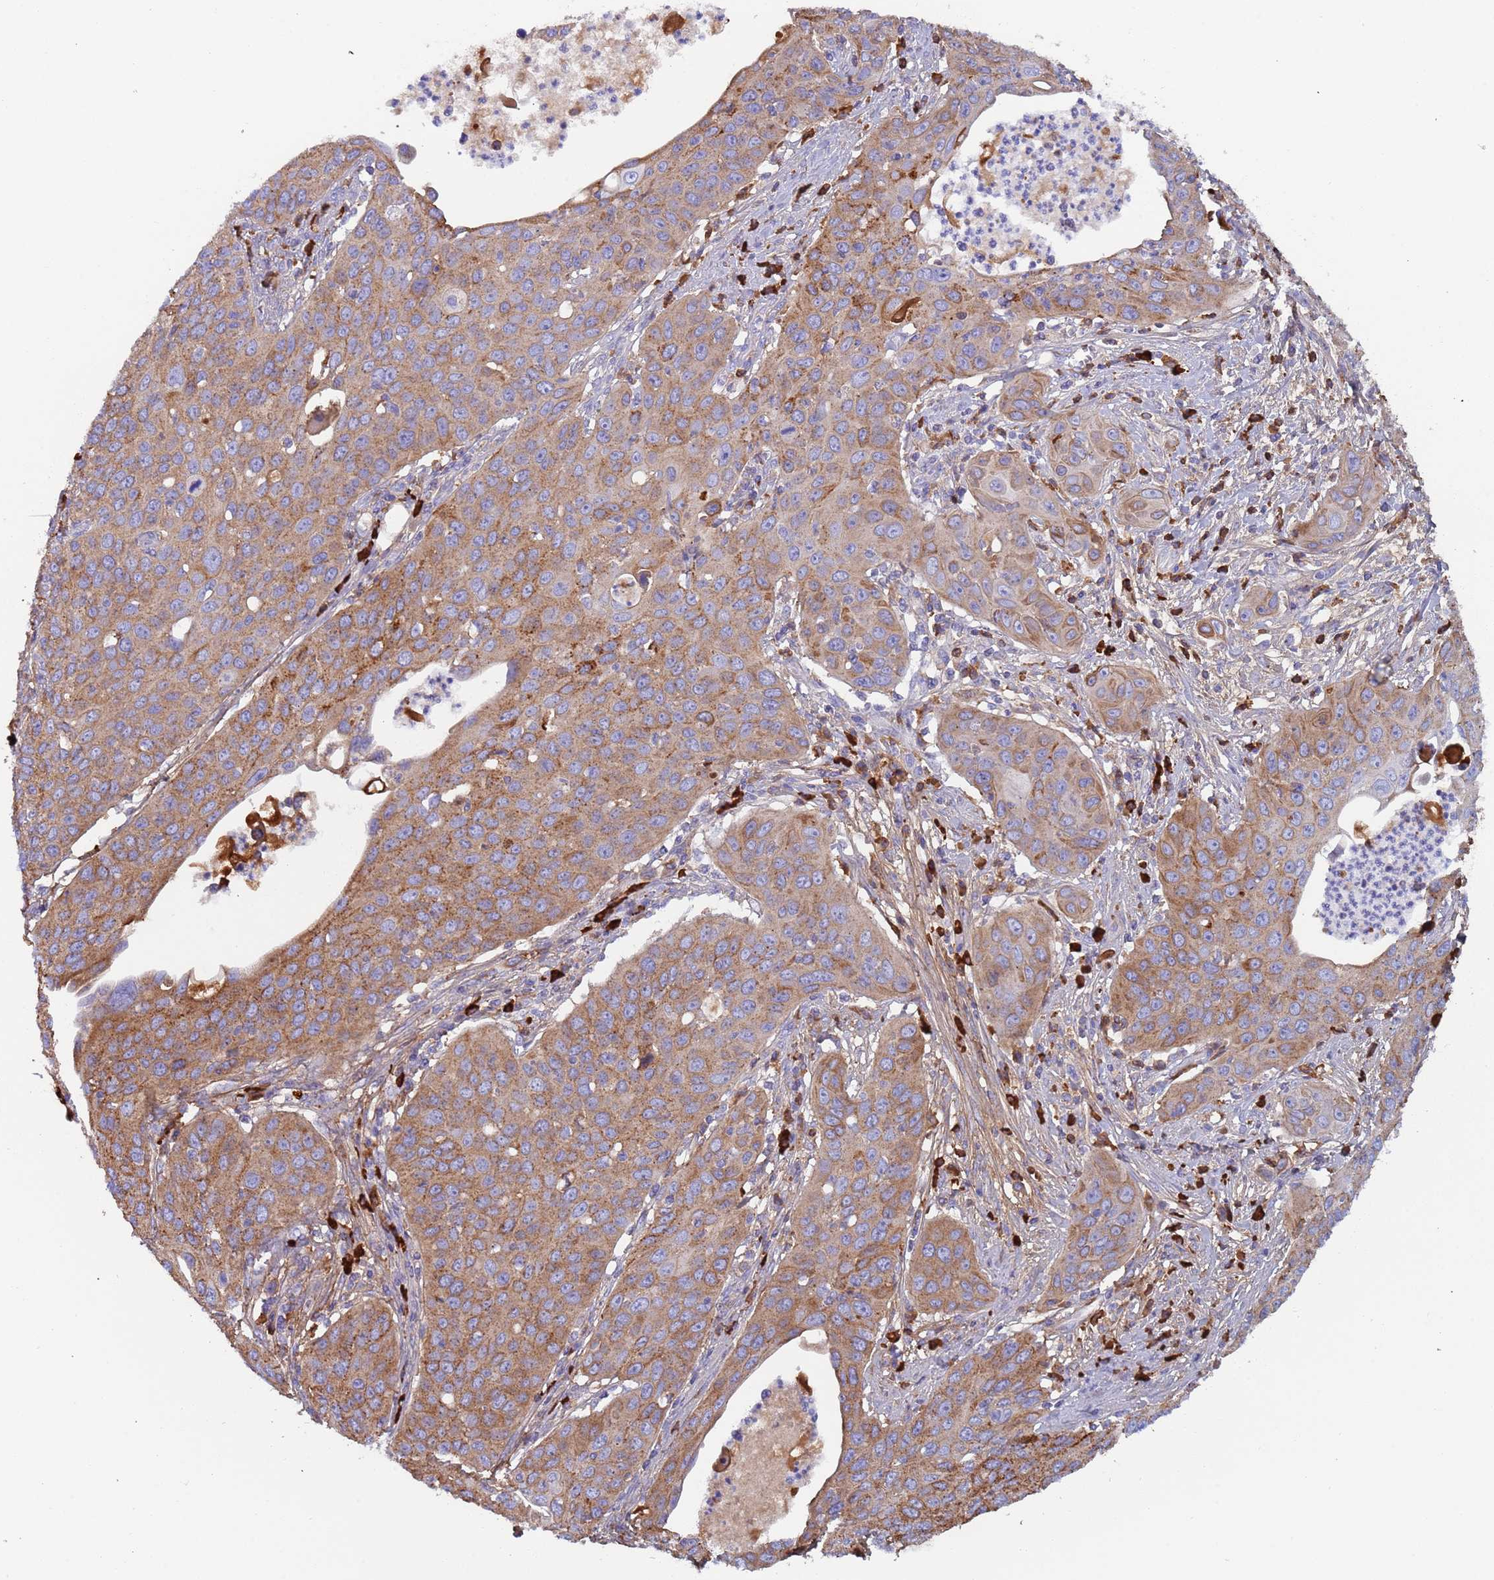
{"staining": {"intensity": "moderate", "quantity": ">75%", "location": "cytoplasmic/membranous"}, "tissue": "cervical cancer", "cell_type": "Tumor cells", "image_type": "cancer", "snomed": [{"axis": "morphology", "description": "Squamous cell carcinoma, NOS"}, {"axis": "topography", "description": "Cervix"}], "caption": "There is medium levels of moderate cytoplasmic/membranous positivity in tumor cells of cervical squamous cell carcinoma, as demonstrated by immunohistochemical staining (brown color).", "gene": "CYSLTR2", "patient": {"sex": "female", "age": 36}}